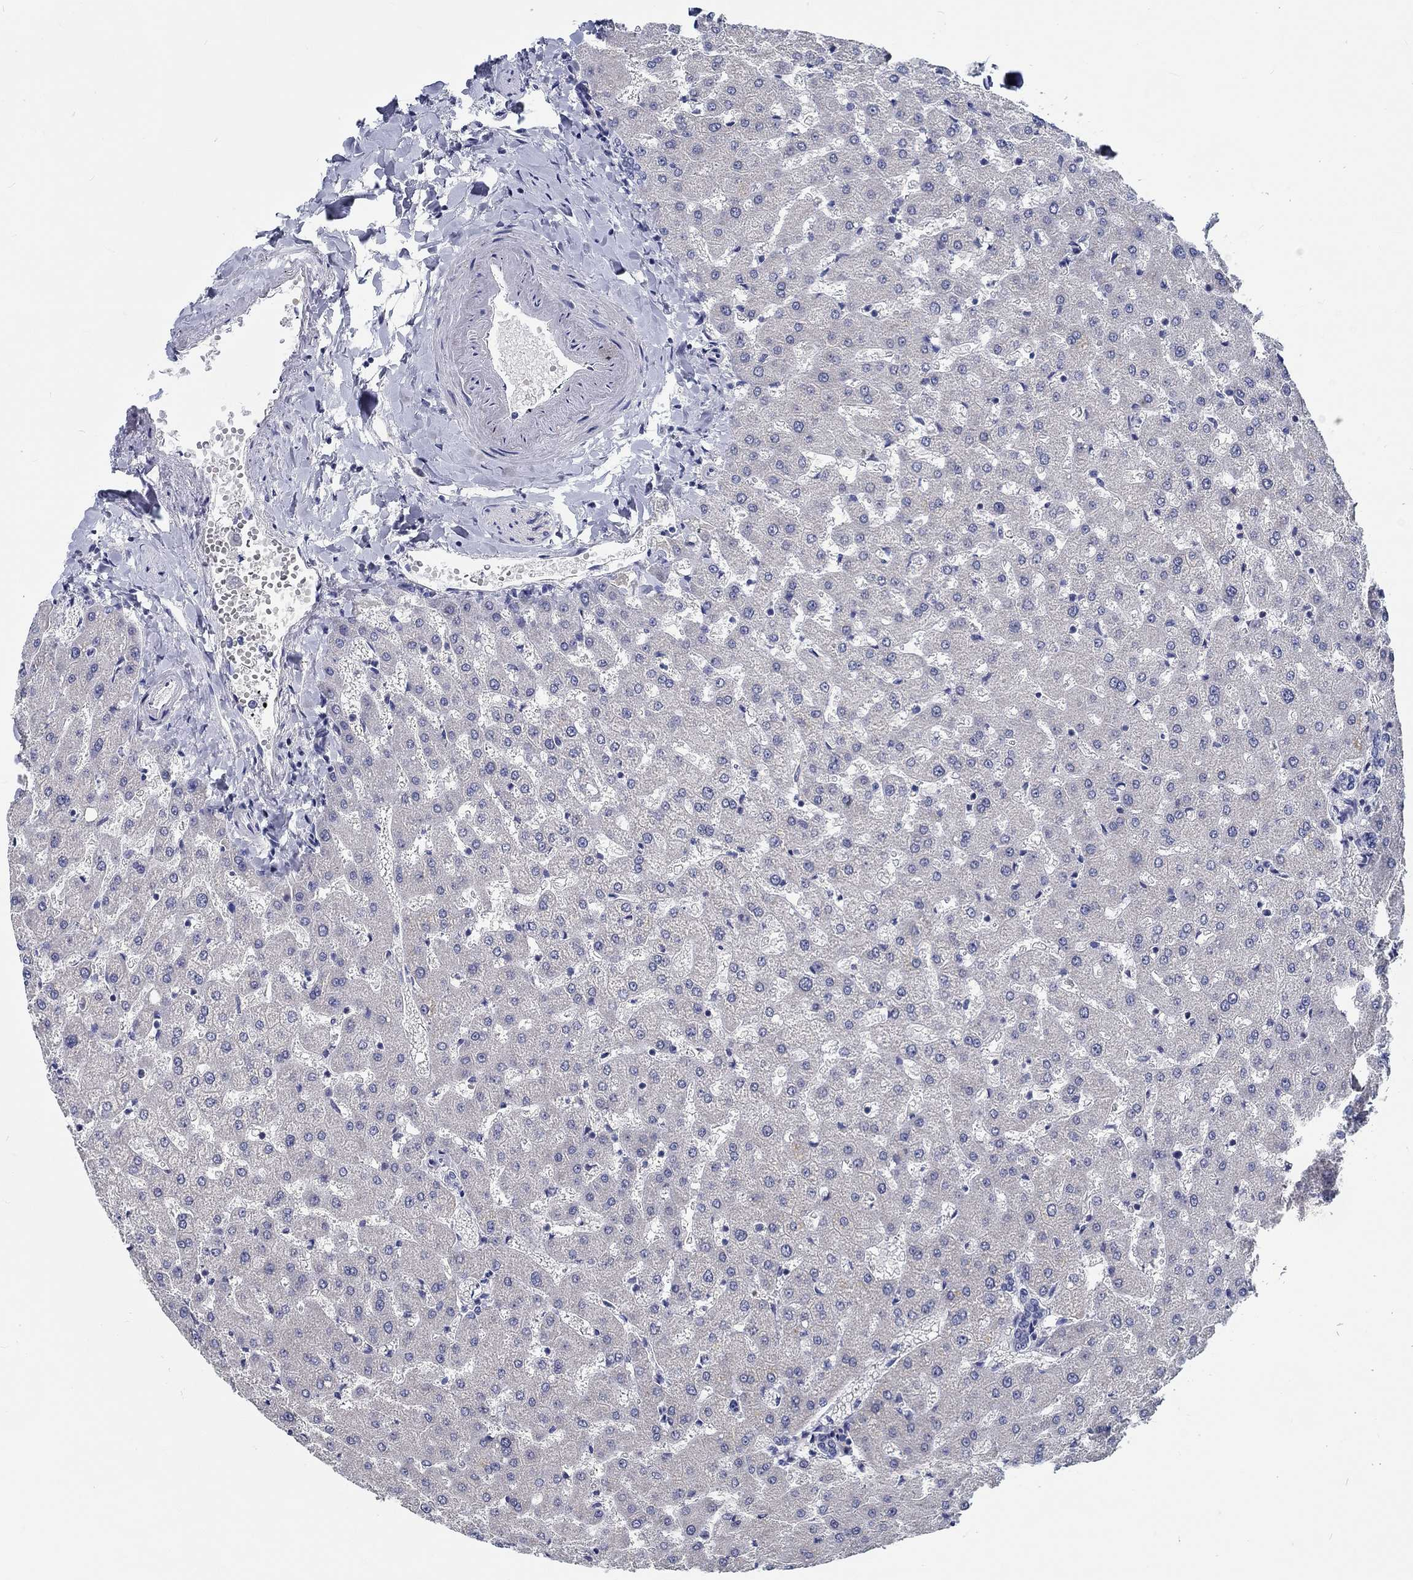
{"staining": {"intensity": "negative", "quantity": "none", "location": "none"}, "tissue": "liver", "cell_type": "Cholangiocytes", "image_type": "normal", "snomed": [{"axis": "morphology", "description": "Normal tissue, NOS"}, {"axis": "topography", "description": "Liver"}], "caption": "Cholangiocytes are negative for brown protein staining in unremarkable liver. (DAB IHC, high magnification).", "gene": "MYBPC1", "patient": {"sex": "female", "age": 50}}